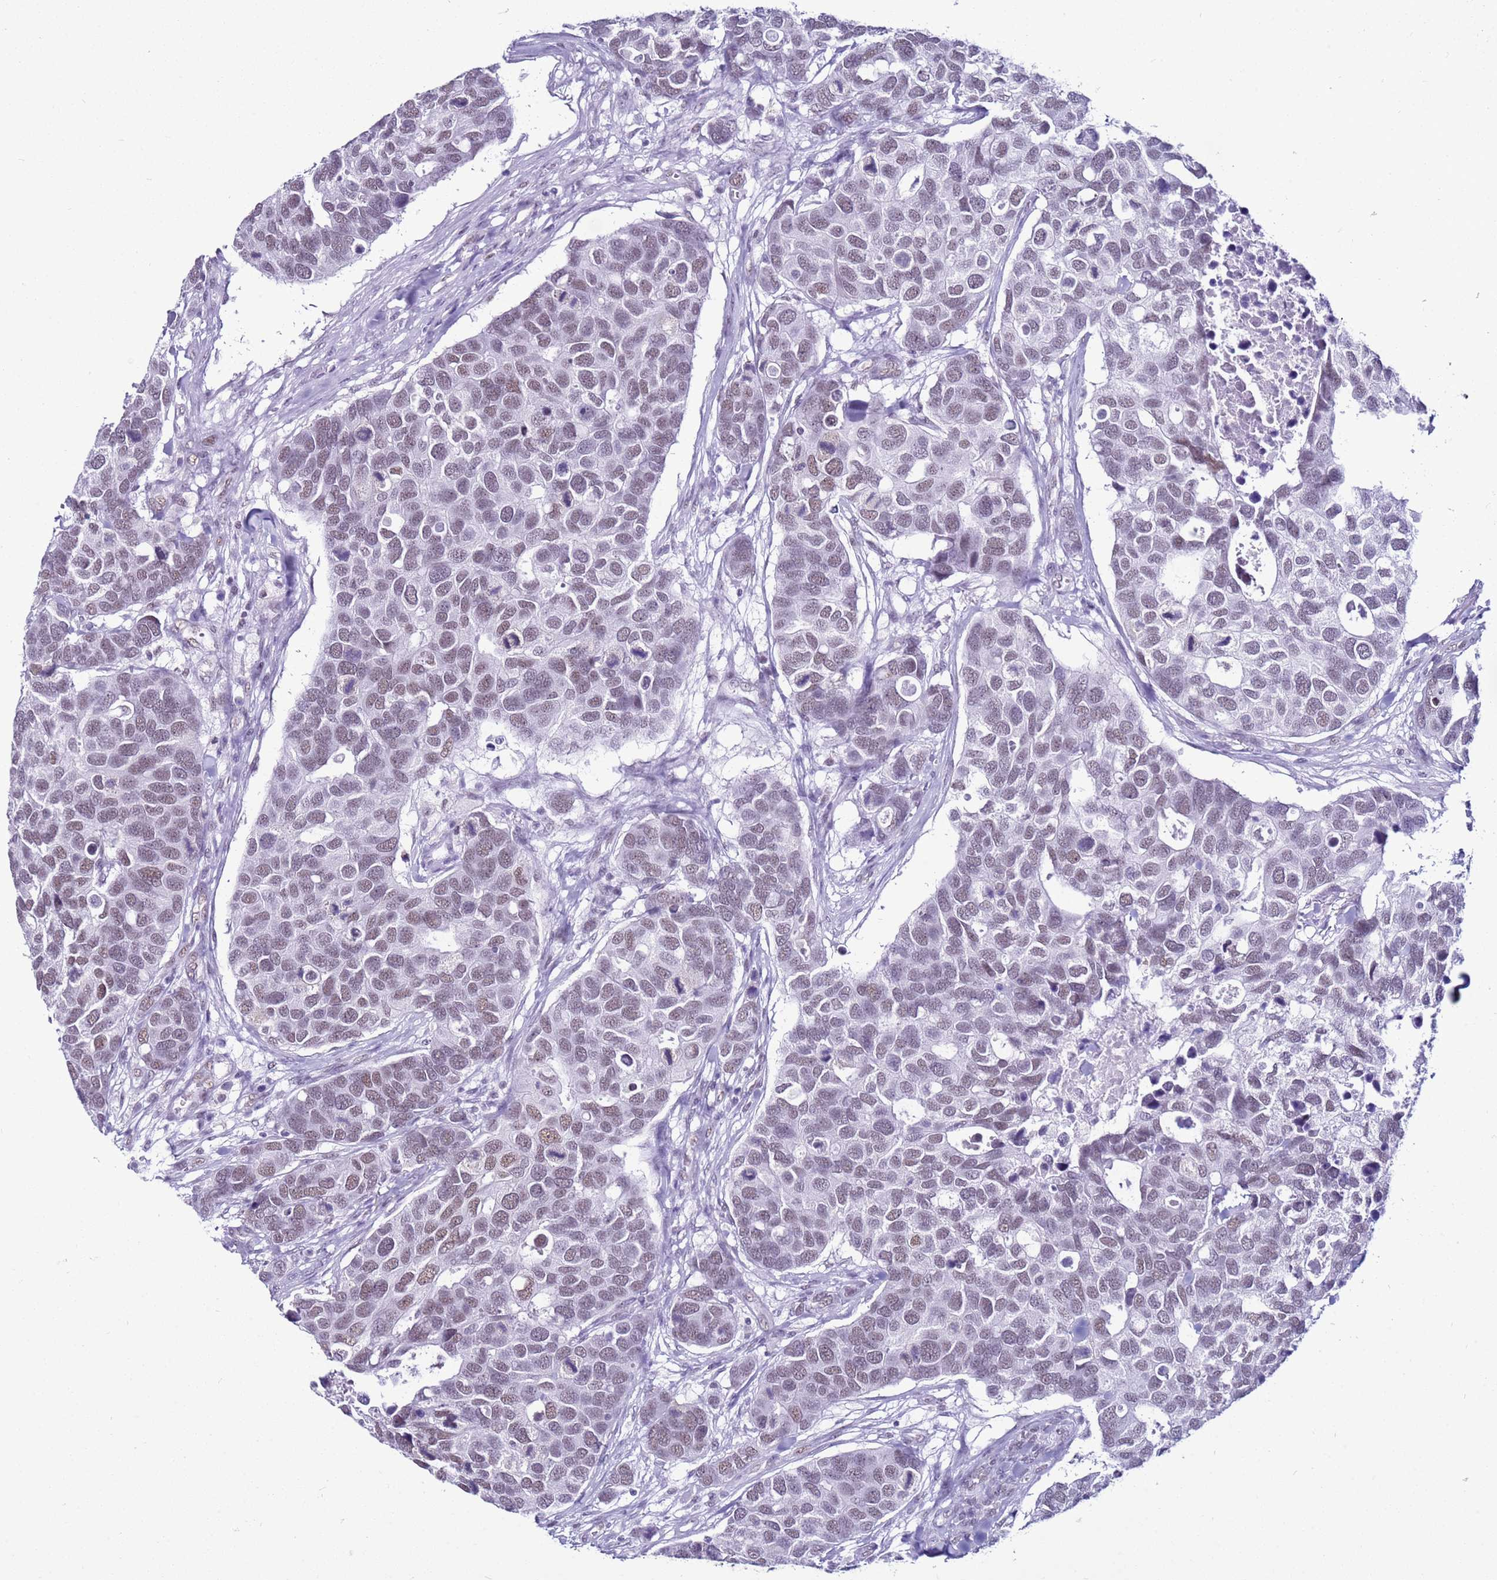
{"staining": {"intensity": "weak", "quantity": ">75%", "location": "nuclear"}, "tissue": "breast cancer", "cell_type": "Tumor cells", "image_type": "cancer", "snomed": [{"axis": "morphology", "description": "Duct carcinoma"}, {"axis": "topography", "description": "Breast"}], "caption": "Brown immunohistochemical staining in human breast infiltrating ductal carcinoma reveals weak nuclear positivity in about >75% of tumor cells.", "gene": "DHX15", "patient": {"sex": "female", "age": 83}}